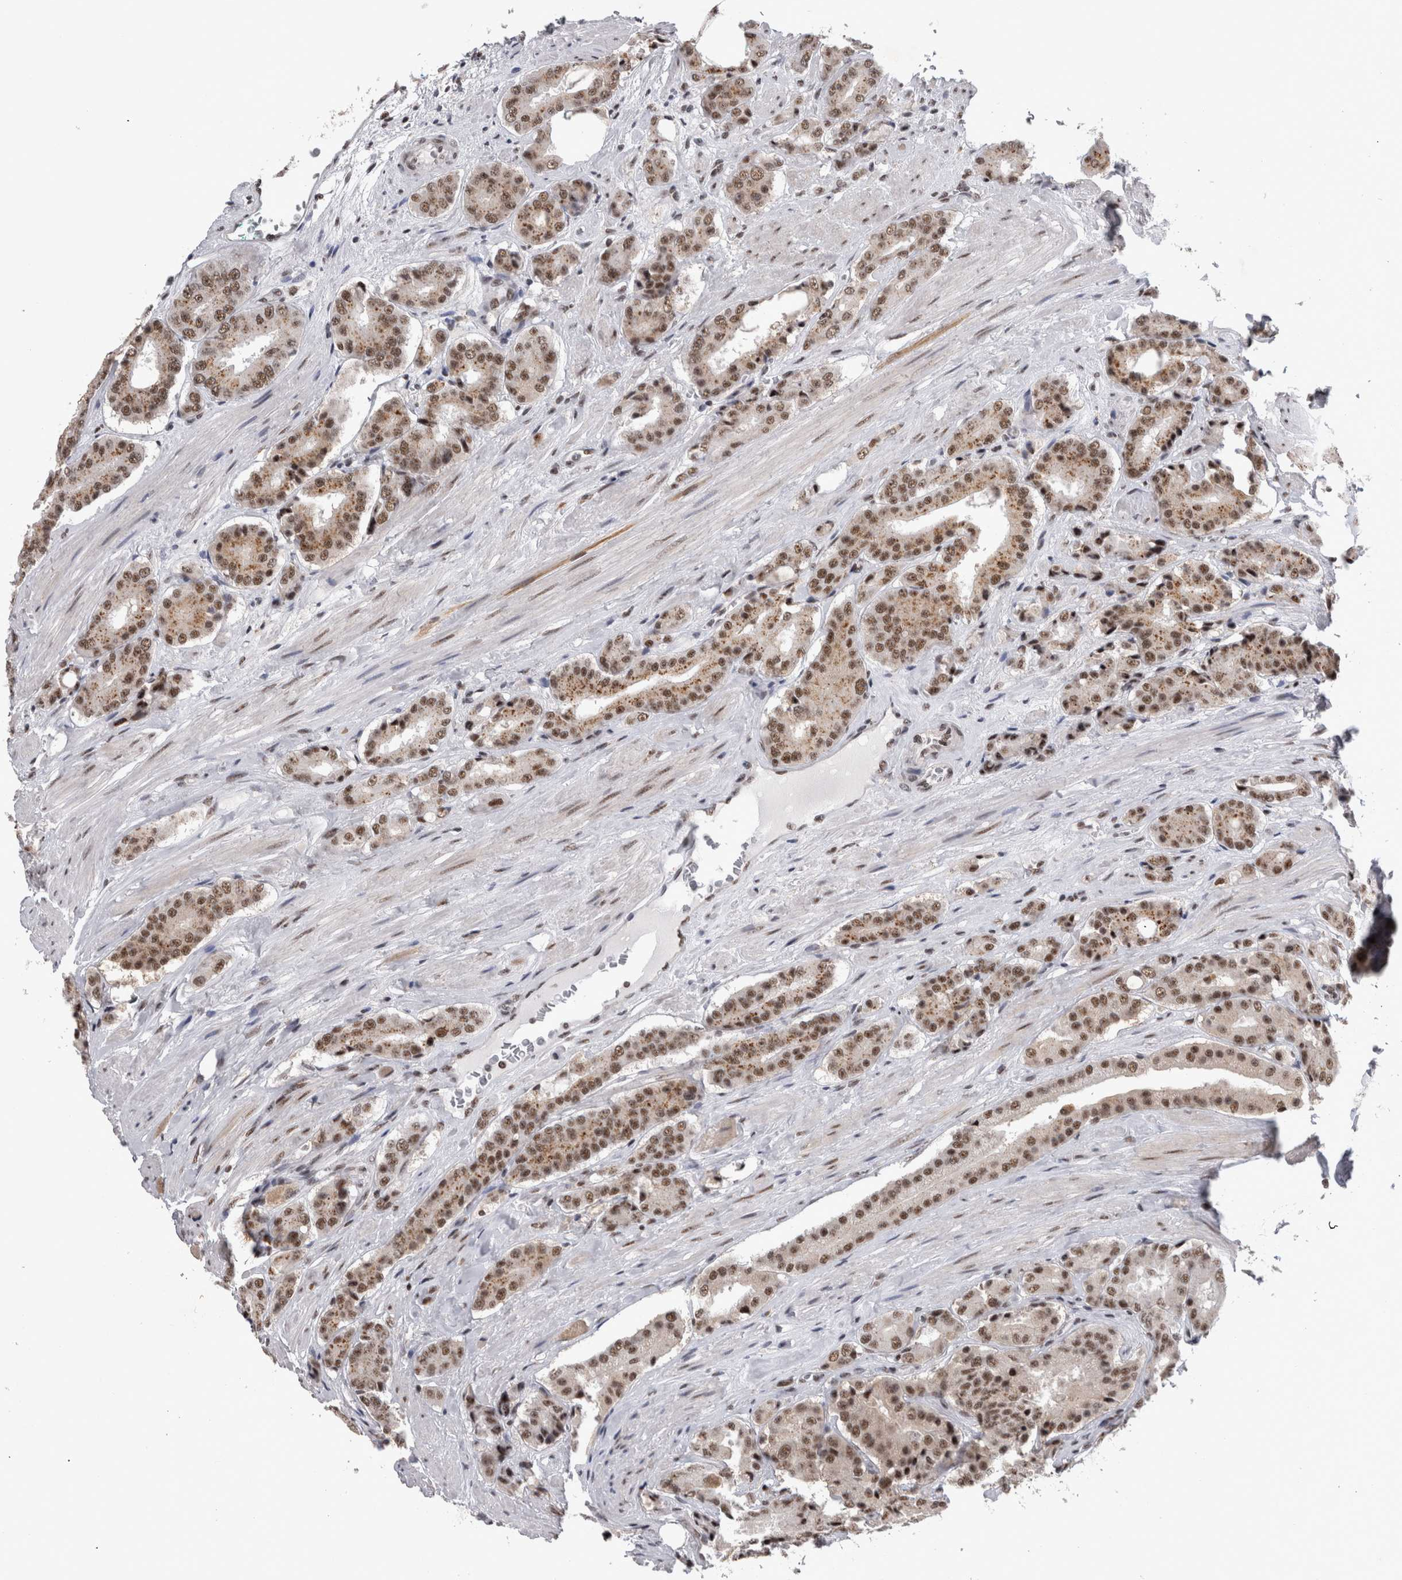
{"staining": {"intensity": "moderate", "quantity": ">75%", "location": "nuclear"}, "tissue": "prostate cancer", "cell_type": "Tumor cells", "image_type": "cancer", "snomed": [{"axis": "morphology", "description": "Adenocarcinoma, High grade"}, {"axis": "topography", "description": "Prostate"}], "caption": "Protein expression analysis of prostate adenocarcinoma (high-grade) reveals moderate nuclear expression in about >75% of tumor cells.", "gene": "CDK11A", "patient": {"sex": "male", "age": 71}}